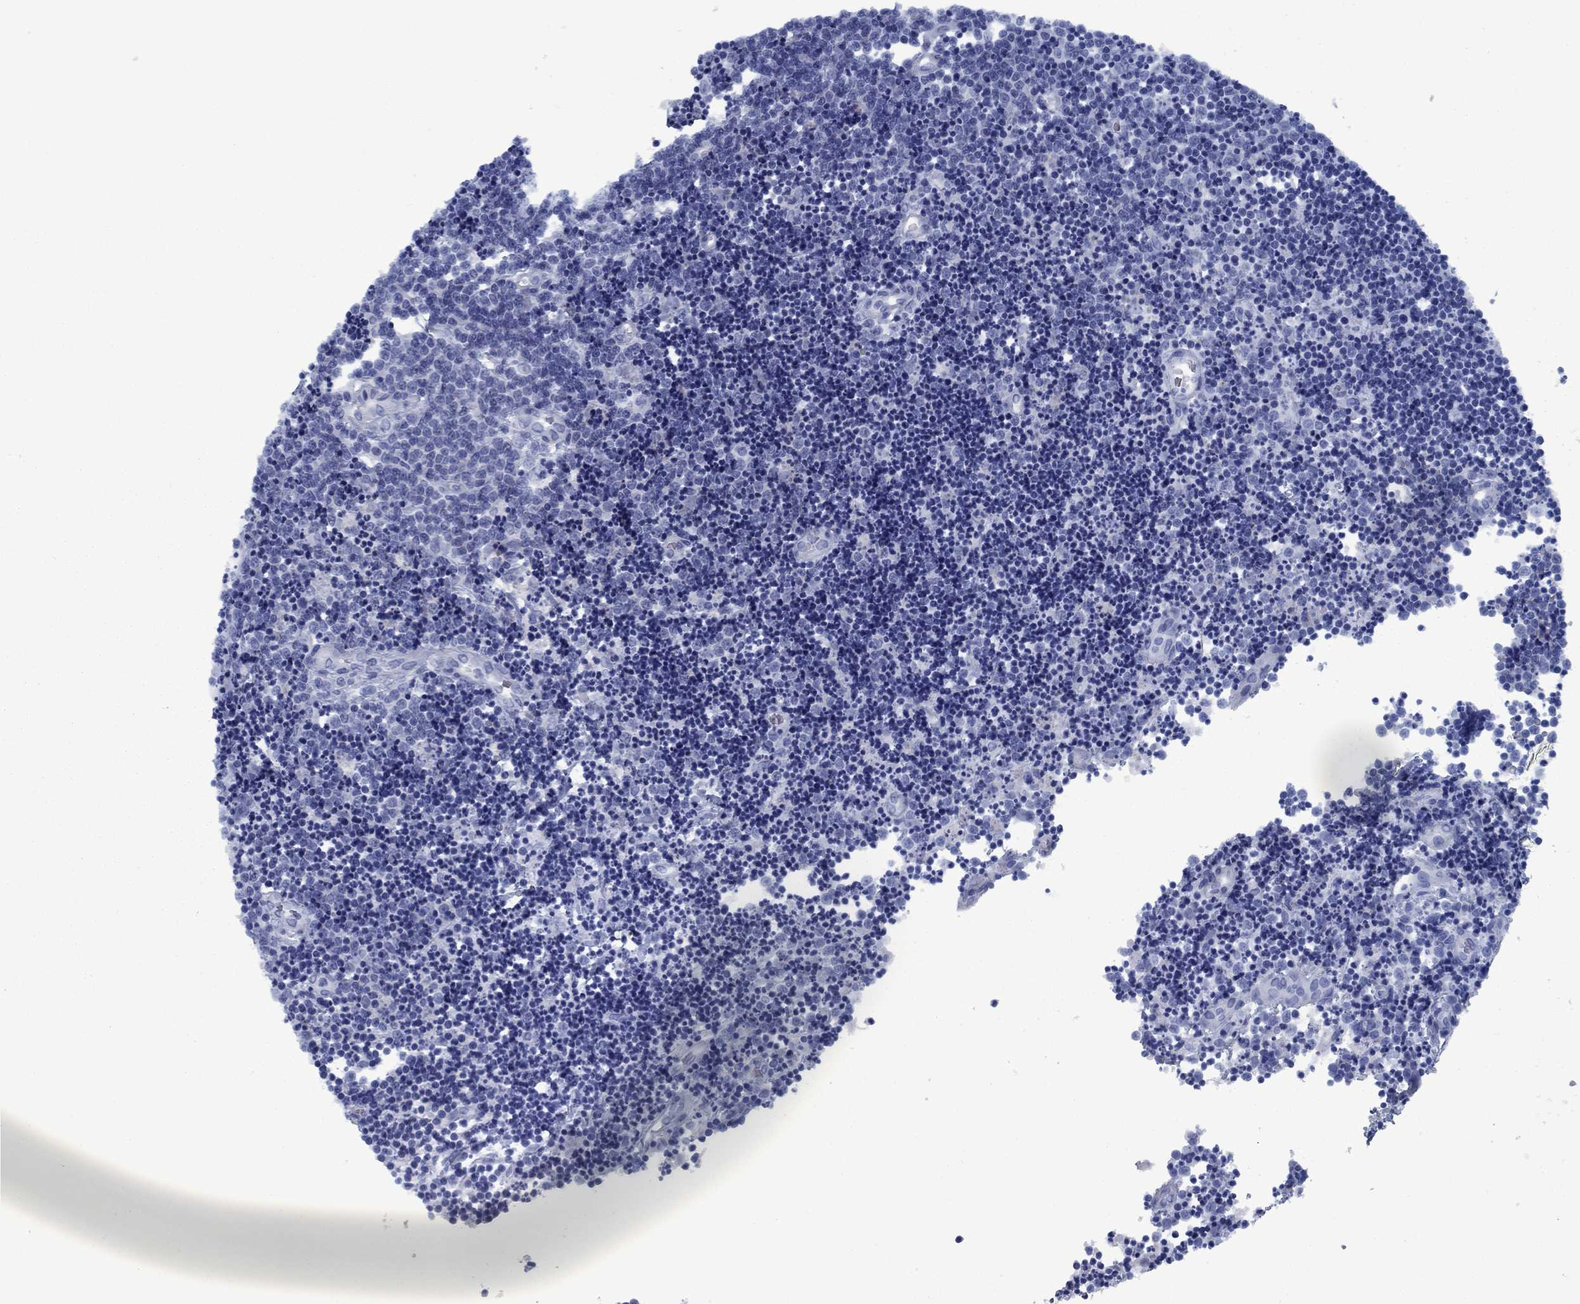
{"staining": {"intensity": "negative", "quantity": "none", "location": "none"}, "tissue": "lymphoma", "cell_type": "Tumor cells", "image_type": "cancer", "snomed": [{"axis": "morphology", "description": "Malignant lymphoma, non-Hodgkin's type, Low grade"}, {"axis": "topography", "description": "Brain"}], "caption": "DAB immunohistochemical staining of human malignant lymphoma, non-Hodgkin's type (low-grade) demonstrates no significant expression in tumor cells.", "gene": "PNMA8A", "patient": {"sex": "female", "age": 66}}